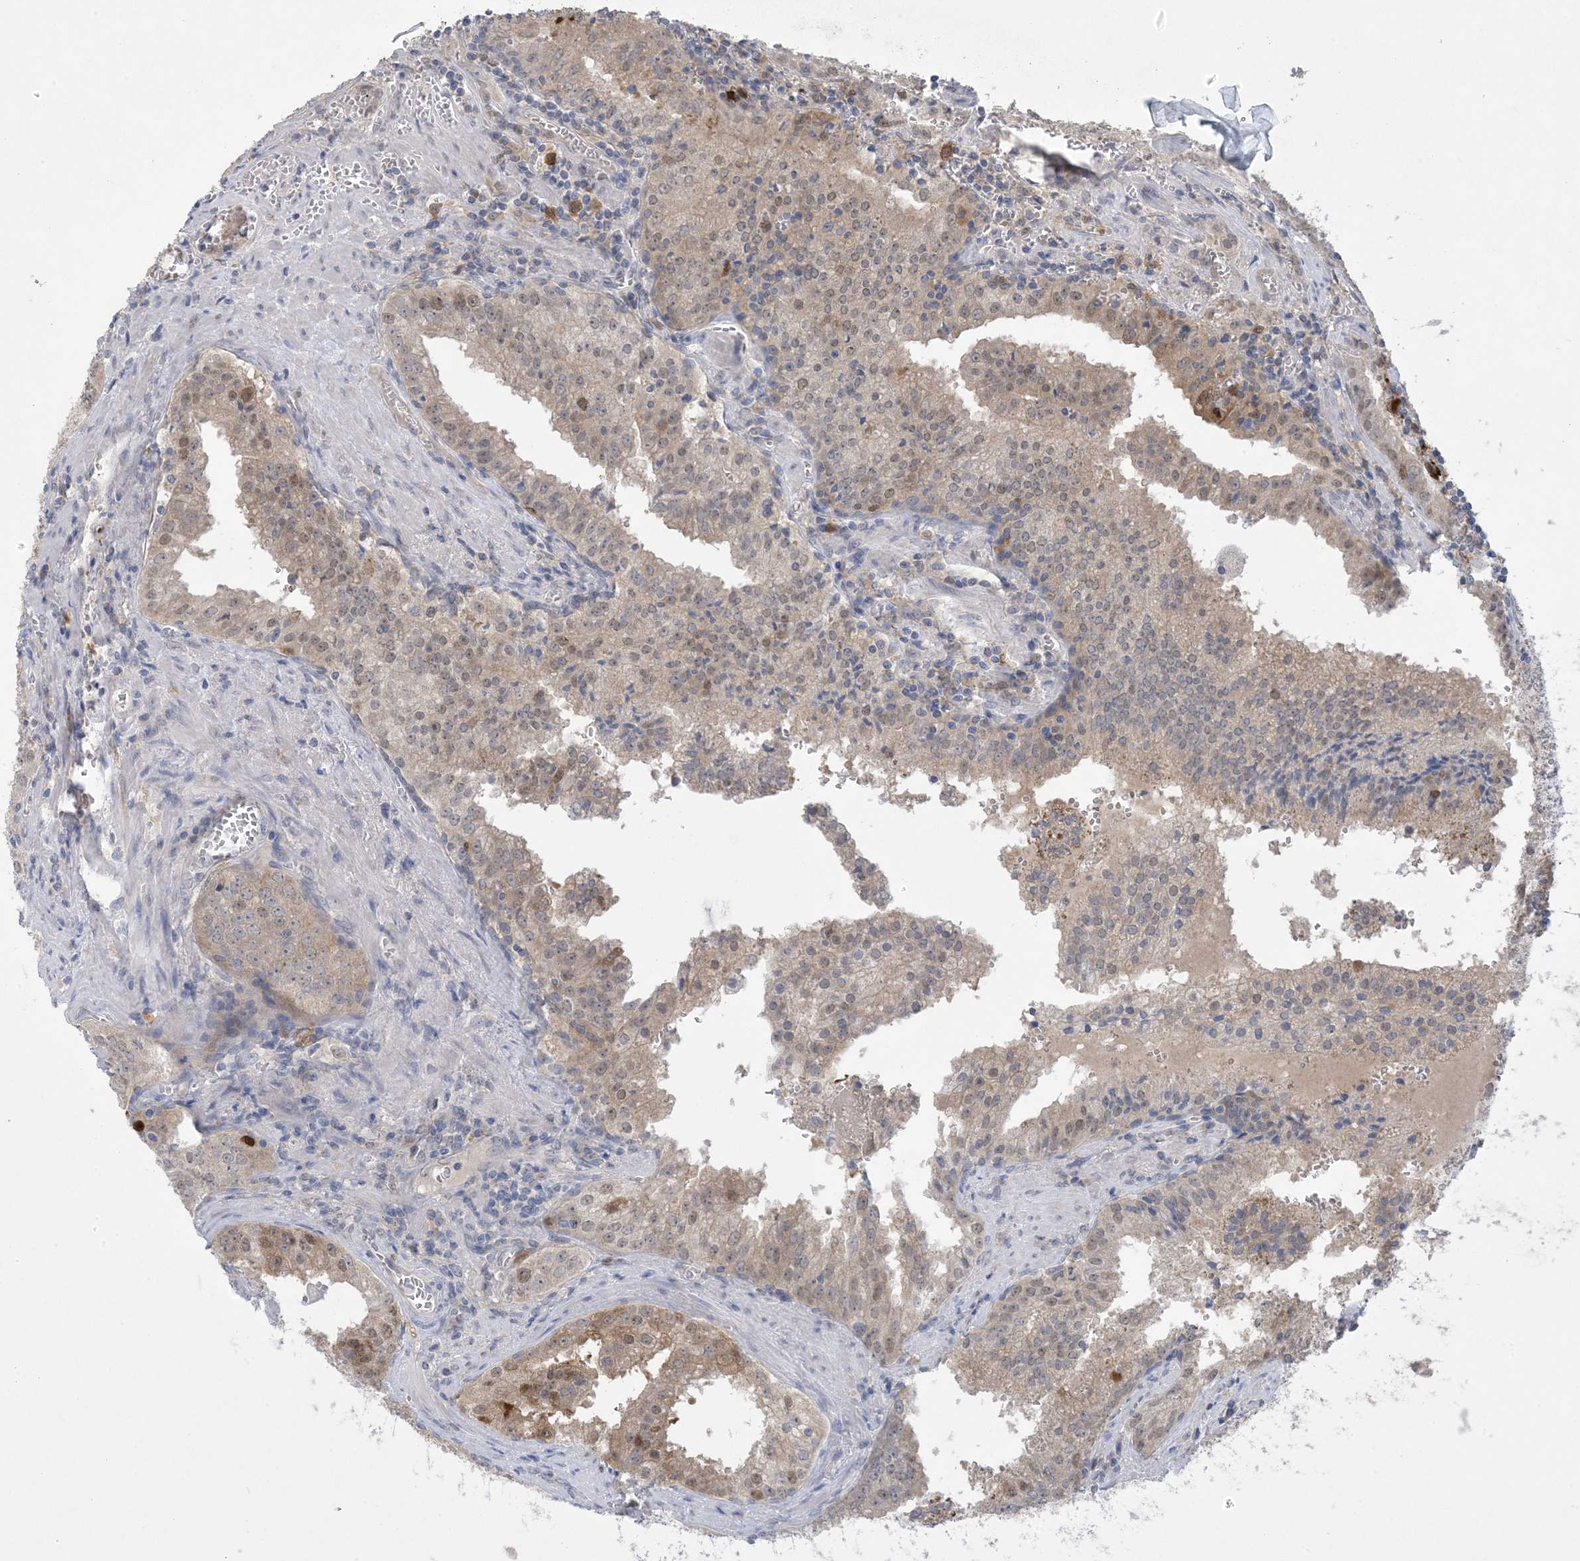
{"staining": {"intensity": "weak", "quantity": ">75%", "location": "cytoplasmic/membranous,nuclear"}, "tissue": "prostate cancer", "cell_type": "Tumor cells", "image_type": "cancer", "snomed": [{"axis": "morphology", "description": "Adenocarcinoma, High grade"}, {"axis": "topography", "description": "Prostate"}], "caption": "High-grade adenocarcinoma (prostate) tissue reveals weak cytoplasmic/membranous and nuclear positivity in approximately >75% of tumor cells, visualized by immunohistochemistry.", "gene": "HMGCS1", "patient": {"sex": "male", "age": 68}}